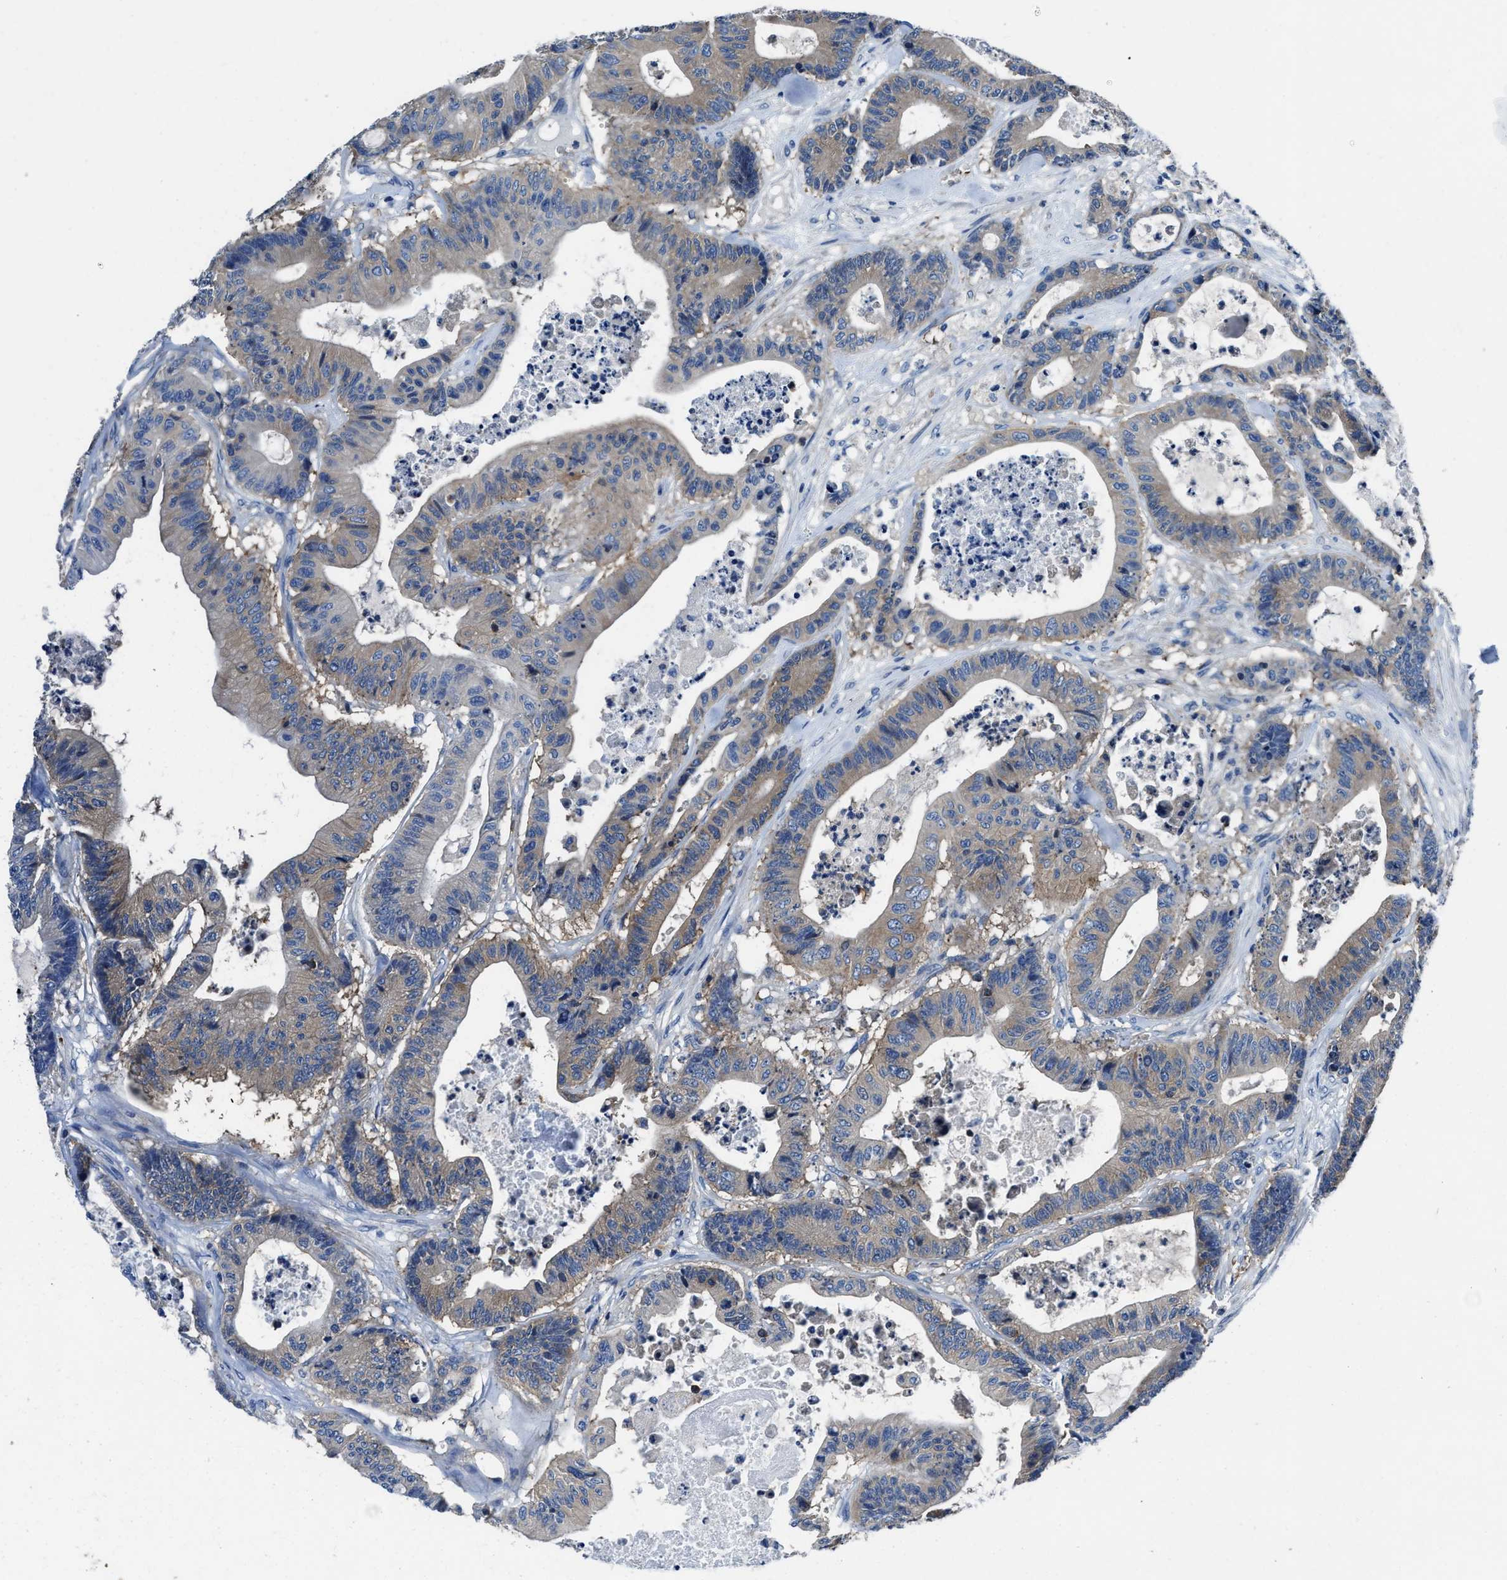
{"staining": {"intensity": "weak", "quantity": "25%-75%", "location": "cytoplasmic/membranous"}, "tissue": "colorectal cancer", "cell_type": "Tumor cells", "image_type": "cancer", "snomed": [{"axis": "morphology", "description": "Adenocarcinoma, NOS"}, {"axis": "topography", "description": "Colon"}], "caption": "The histopathology image displays immunohistochemical staining of colorectal cancer. There is weak cytoplasmic/membranous expression is seen in about 25%-75% of tumor cells. (Brightfield microscopy of DAB IHC at high magnification).", "gene": "PHLPP1", "patient": {"sex": "female", "age": 84}}